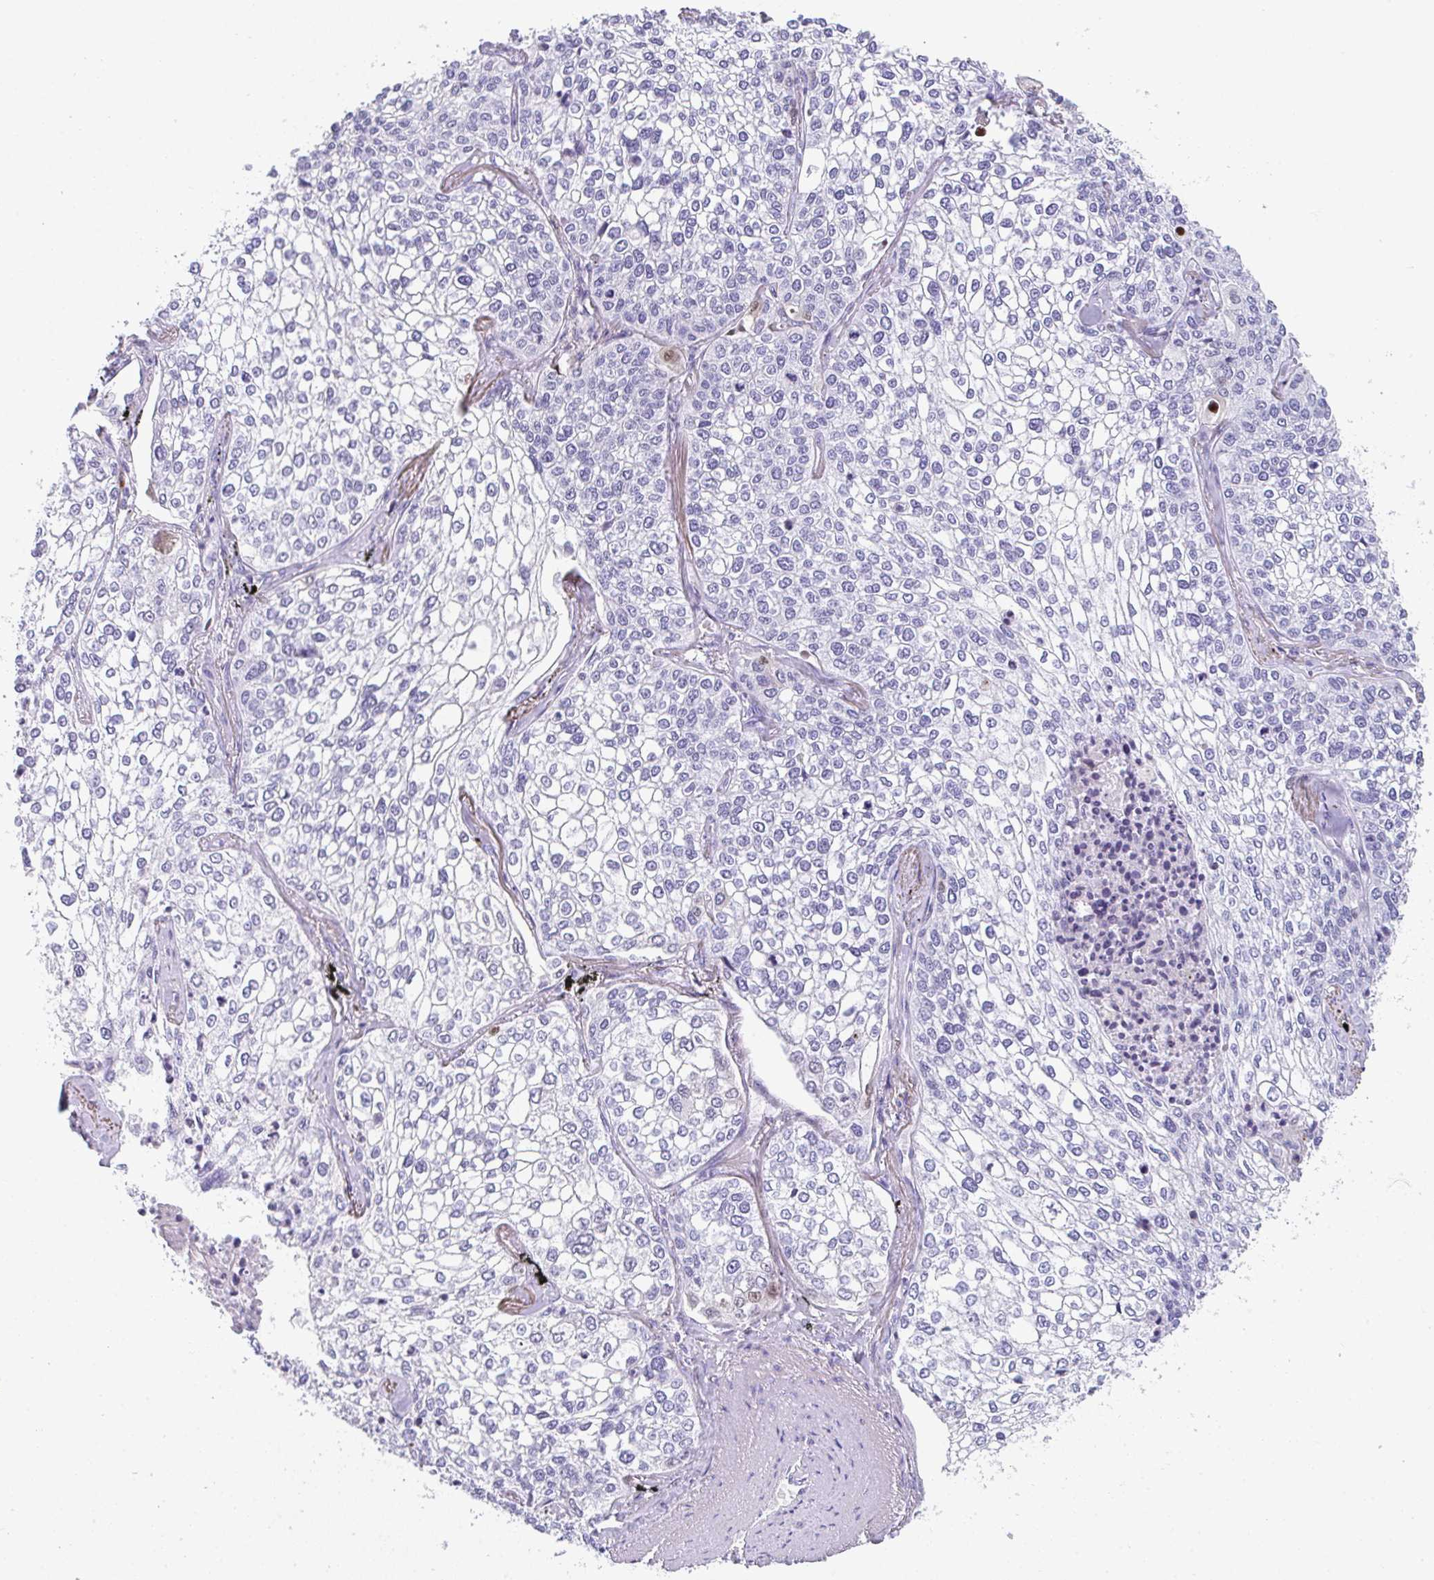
{"staining": {"intensity": "negative", "quantity": "none", "location": "none"}, "tissue": "lung cancer", "cell_type": "Tumor cells", "image_type": "cancer", "snomed": [{"axis": "morphology", "description": "Squamous cell carcinoma, NOS"}, {"axis": "topography", "description": "Lung"}], "caption": "Lung cancer (squamous cell carcinoma) was stained to show a protein in brown. There is no significant expression in tumor cells.", "gene": "TTC30B", "patient": {"sex": "male", "age": 74}}